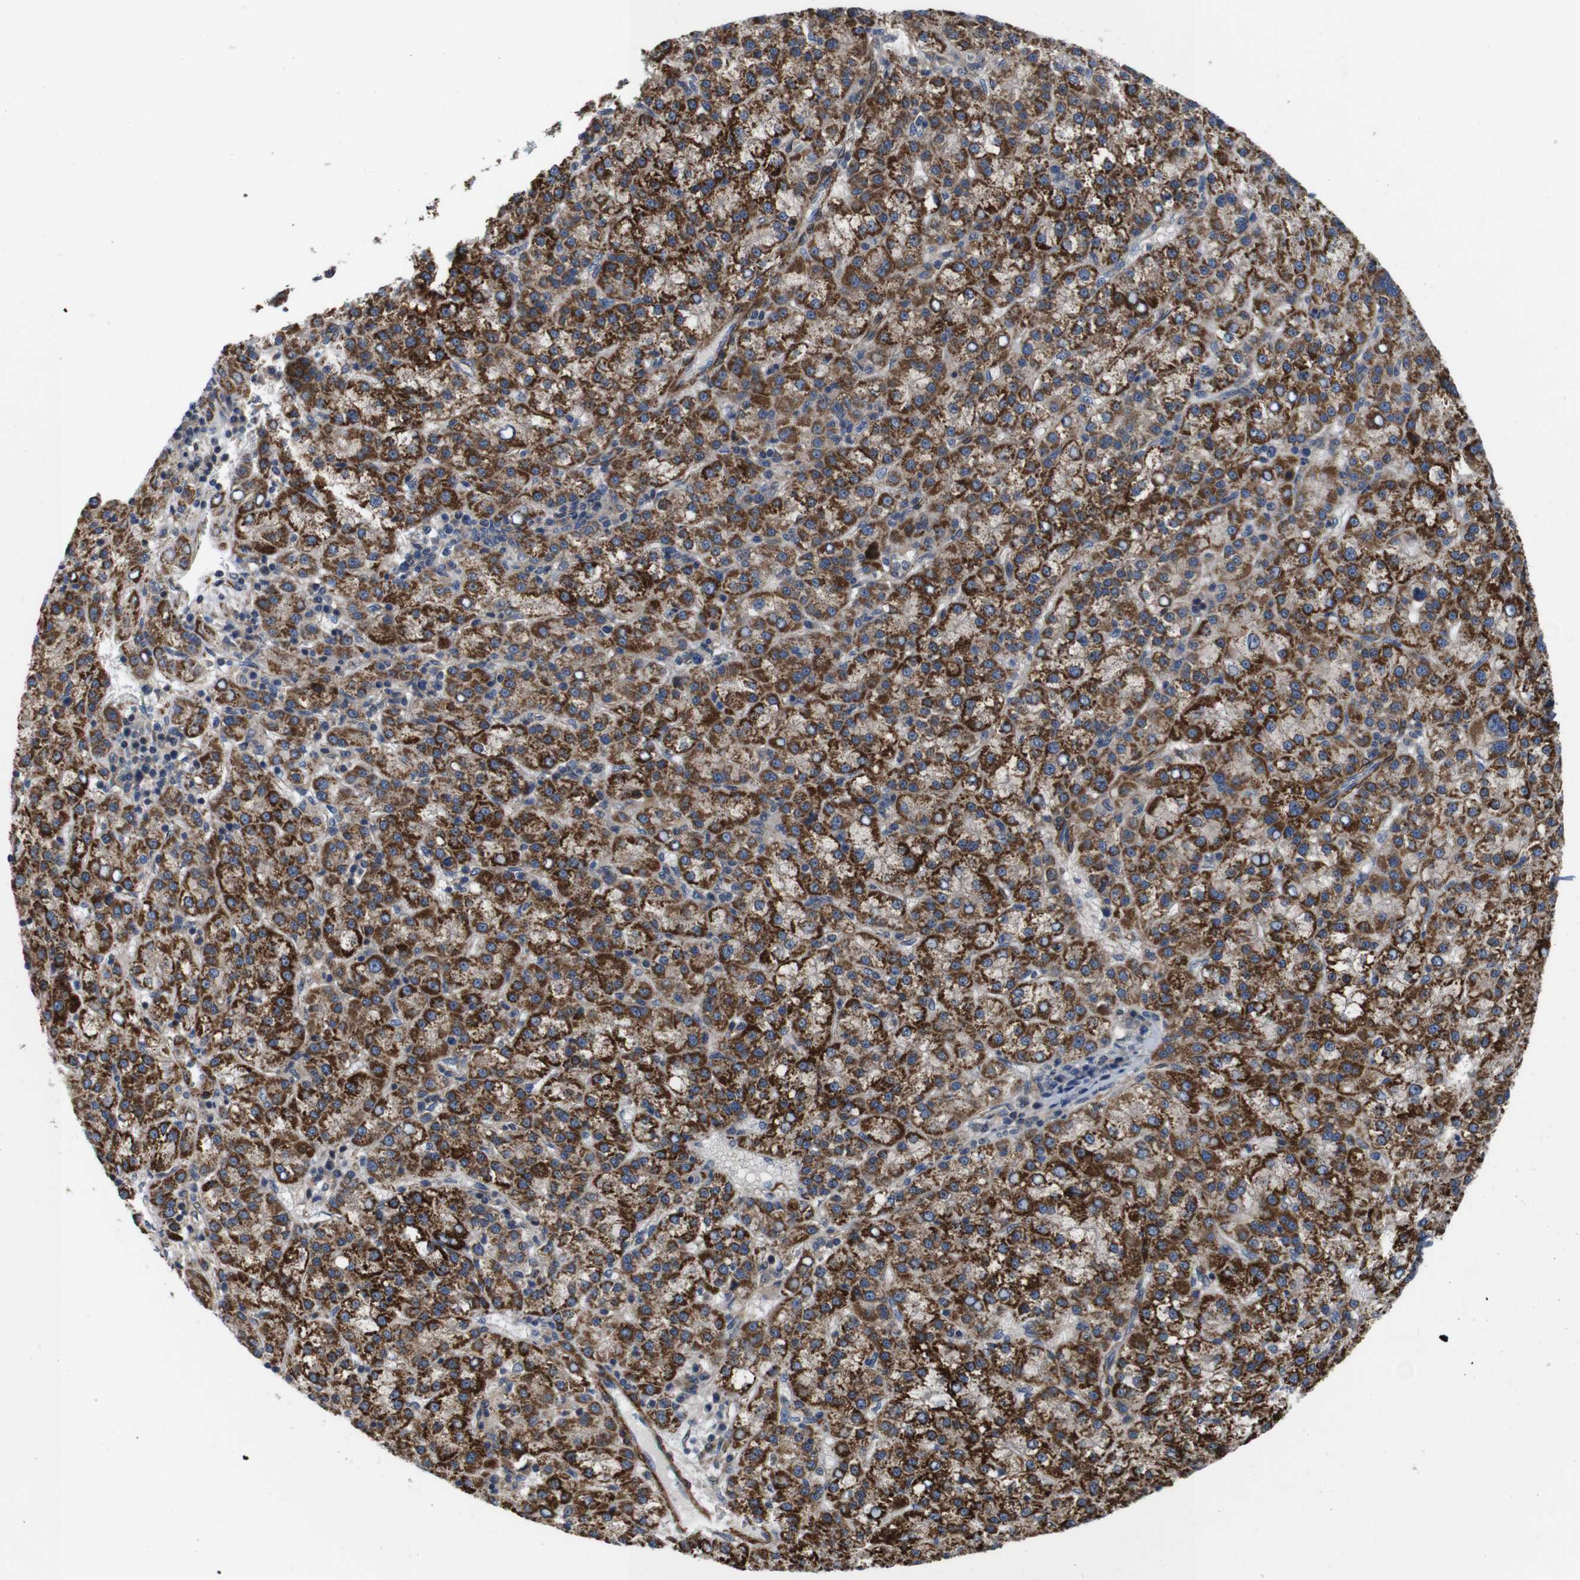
{"staining": {"intensity": "strong", "quantity": ">75%", "location": "cytoplasmic/membranous"}, "tissue": "liver cancer", "cell_type": "Tumor cells", "image_type": "cancer", "snomed": [{"axis": "morphology", "description": "Carcinoma, Hepatocellular, NOS"}, {"axis": "topography", "description": "Liver"}], "caption": "There is high levels of strong cytoplasmic/membranous staining in tumor cells of hepatocellular carcinoma (liver), as demonstrated by immunohistochemical staining (brown color).", "gene": "GGT7", "patient": {"sex": "female", "age": 58}}